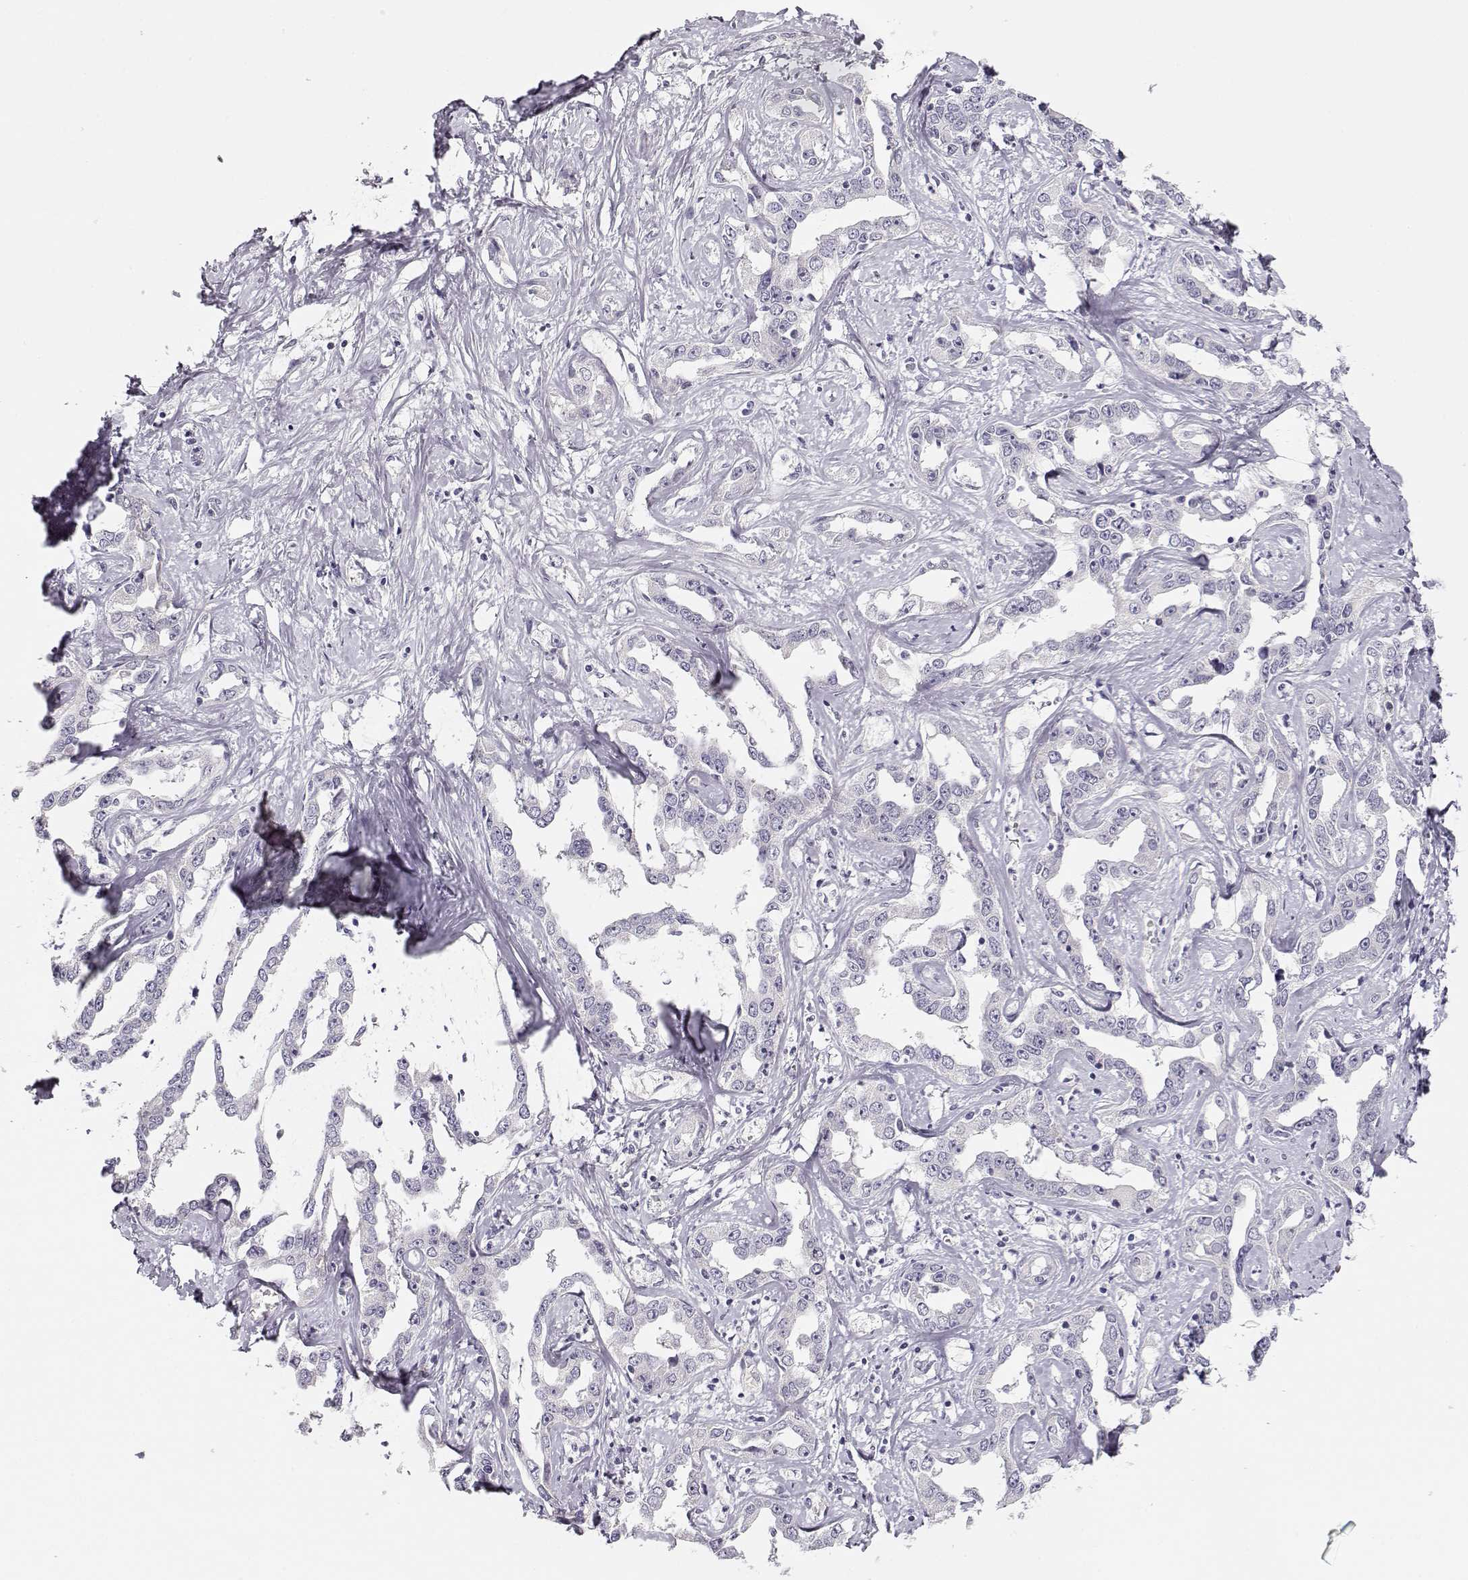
{"staining": {"intensity": "negative", "quantity": "none", "location": "none"}, "tissue": "liver cancer", "cell_type": "Tumor cells", "image_type": "cancer", "snomed": [{"axis": "morphology", "description": "Cholangiocarcinoma"}, {"axis": "topography", "description": "Liver"}], "caption": "Immunohistochemical staining of human liver cancer demonstrates no significant positivity in tumor cells. Nuclei are stained in blue.", "gene": "TTC26", "patient": {"sex": "male", "age": 59}}